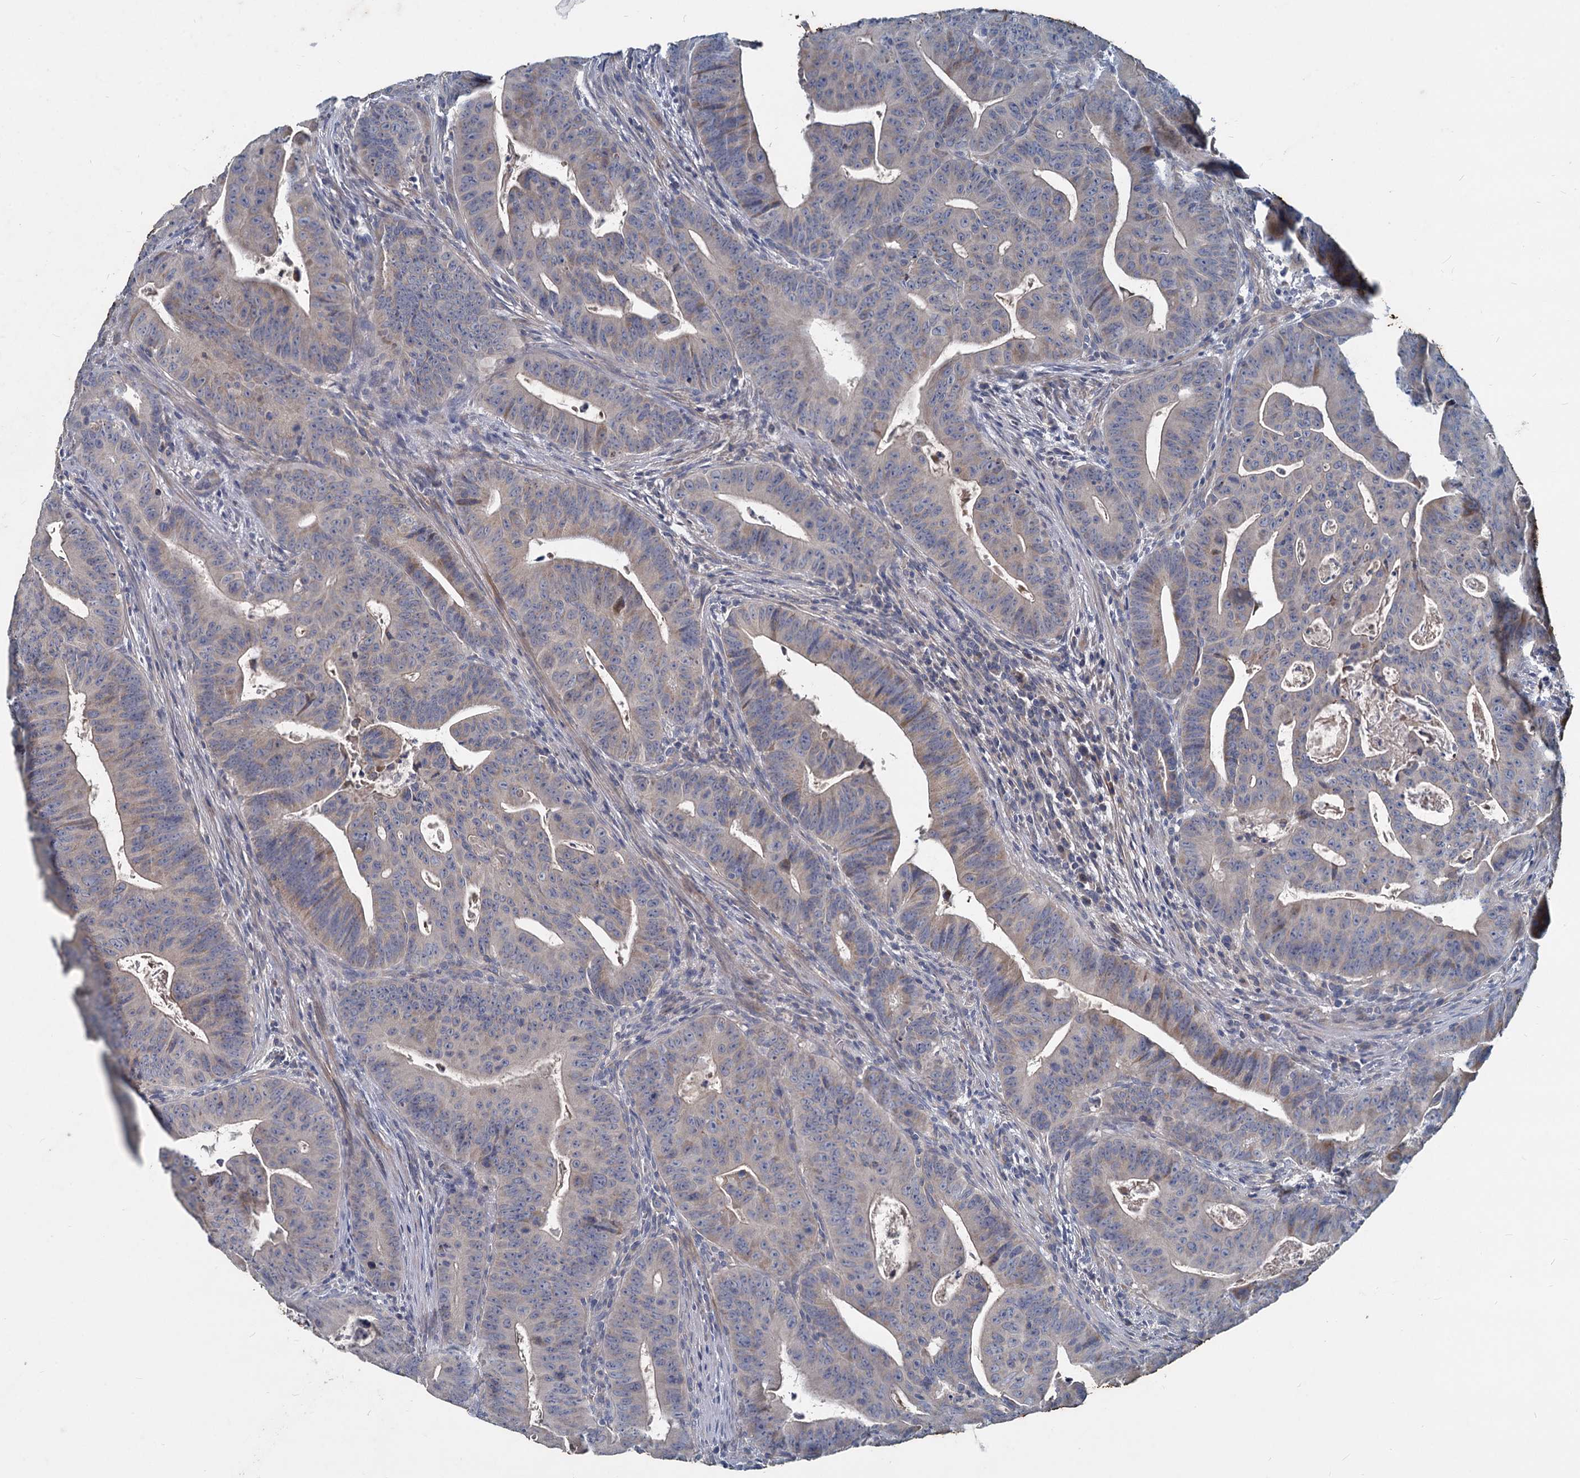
{"staining": {"intensity": "negative", "quantity": "none", "location": "none"}, "tissue": "colorectal cancer", "cell_type": "Tumor cells", "image_type": "cancer", "snomed": [{"axis": "morphology", "description": "Adenocarcinoma, NOS"}, {"axis": "topography", "description": "Rectum"}], "caption": "Tumor cells show no significant protein positivity in colorectal cancer.", "gene": "SLC2A7", "patient": {"sex": "female", "age": 75}}